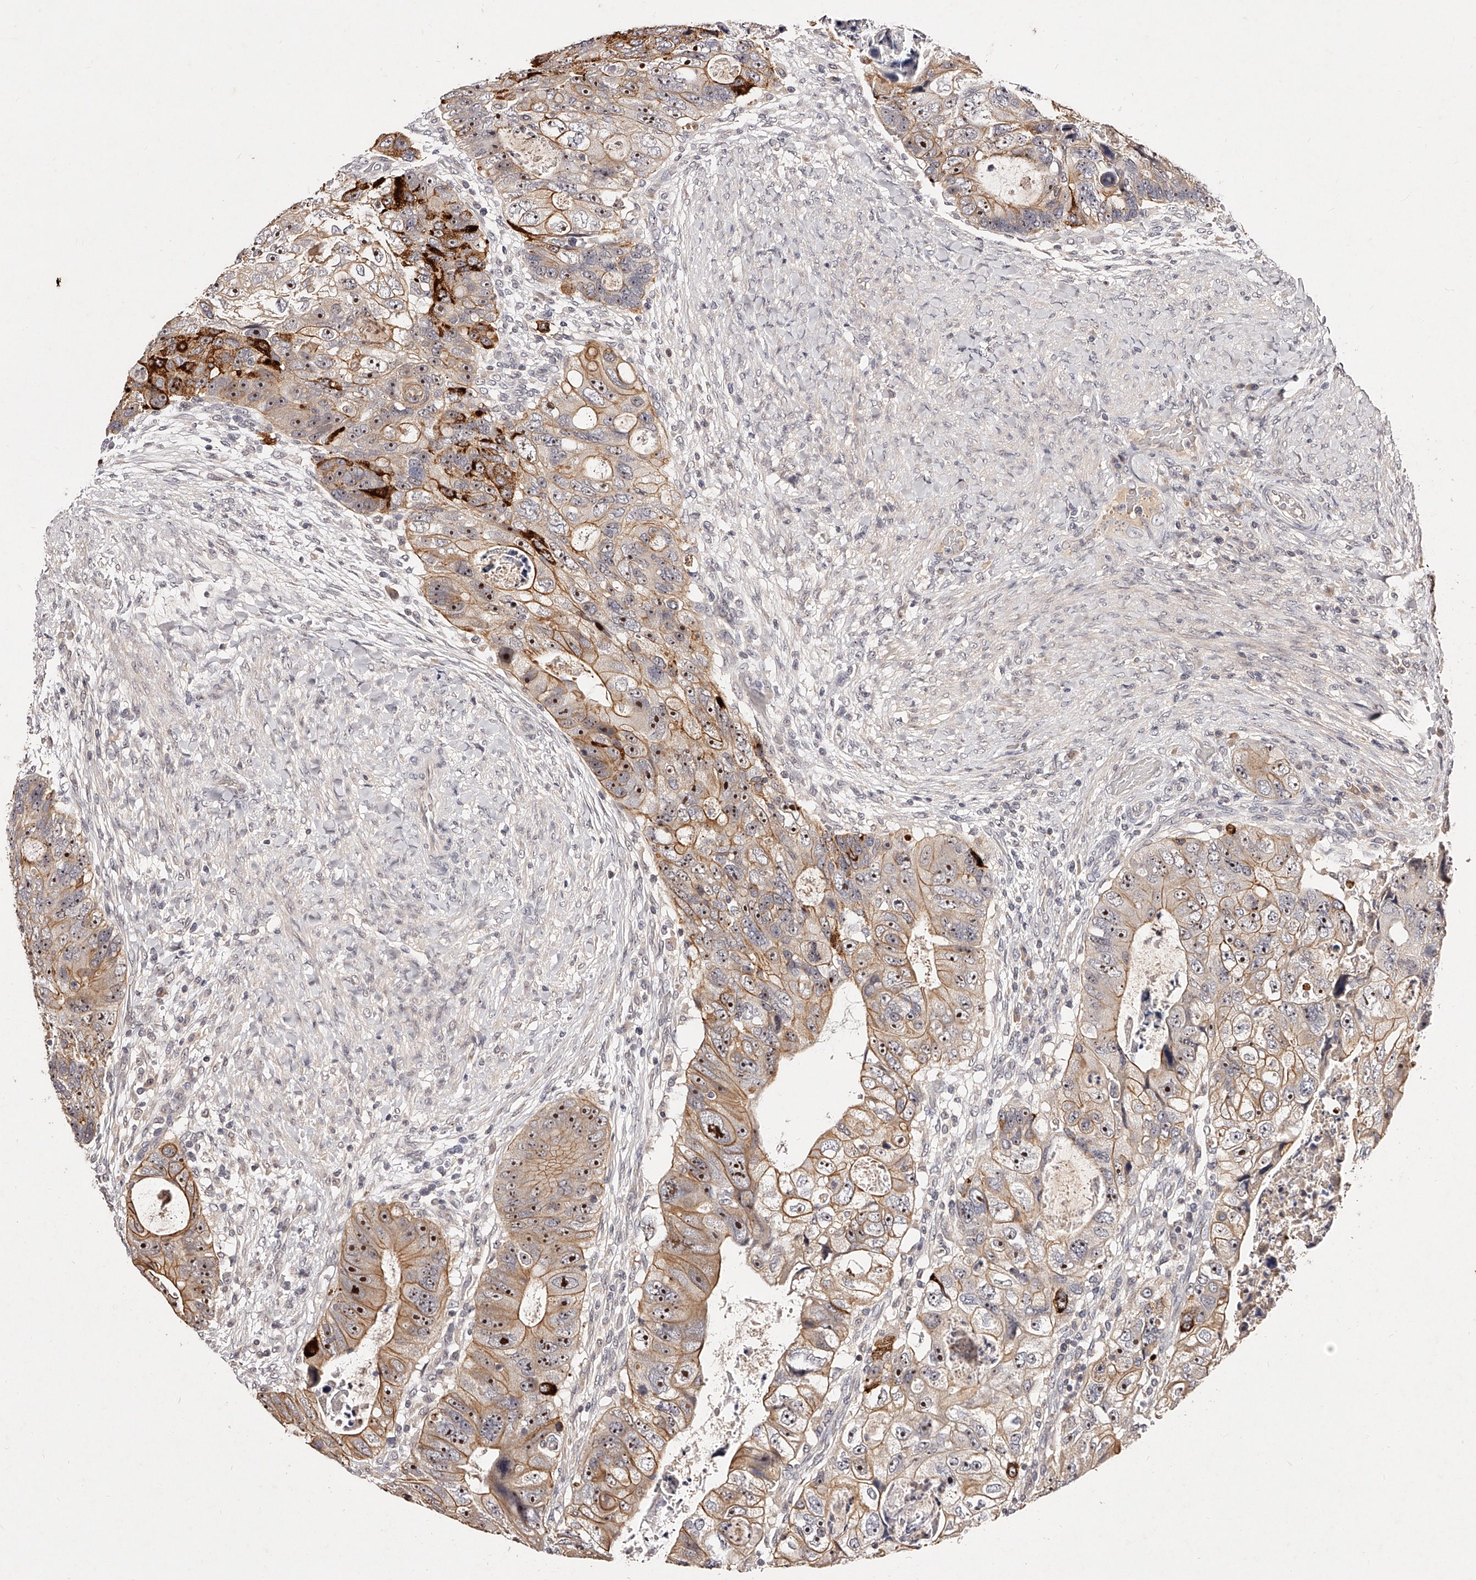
{"staining": {"intensity": "moderate", "quantity": ">75%", "location": "cytoplasmic/membranous,nuclear"}, "tissue": "colorectal cancer", "cell_type": "Tumor cells", "image_type": "cancer", "snomed": [{"axis": "morphology", "description": "Adenocarcinoma, NOS"}, {"axis": "topography", "description": "Rectum"}], "caption": "DAB immunohistochemical staining of human colorectal adenocarcinoma shows moderate cytoplasmic/membranous and nuclear protein staining in approximately >75% of tumor cells. (DAB (3,3'-diaminobenzidine) IHC with brightfield microscopy, high magnification).", "gene": "PHACTR1", "patient": {"sex": "male", "age": 59}}